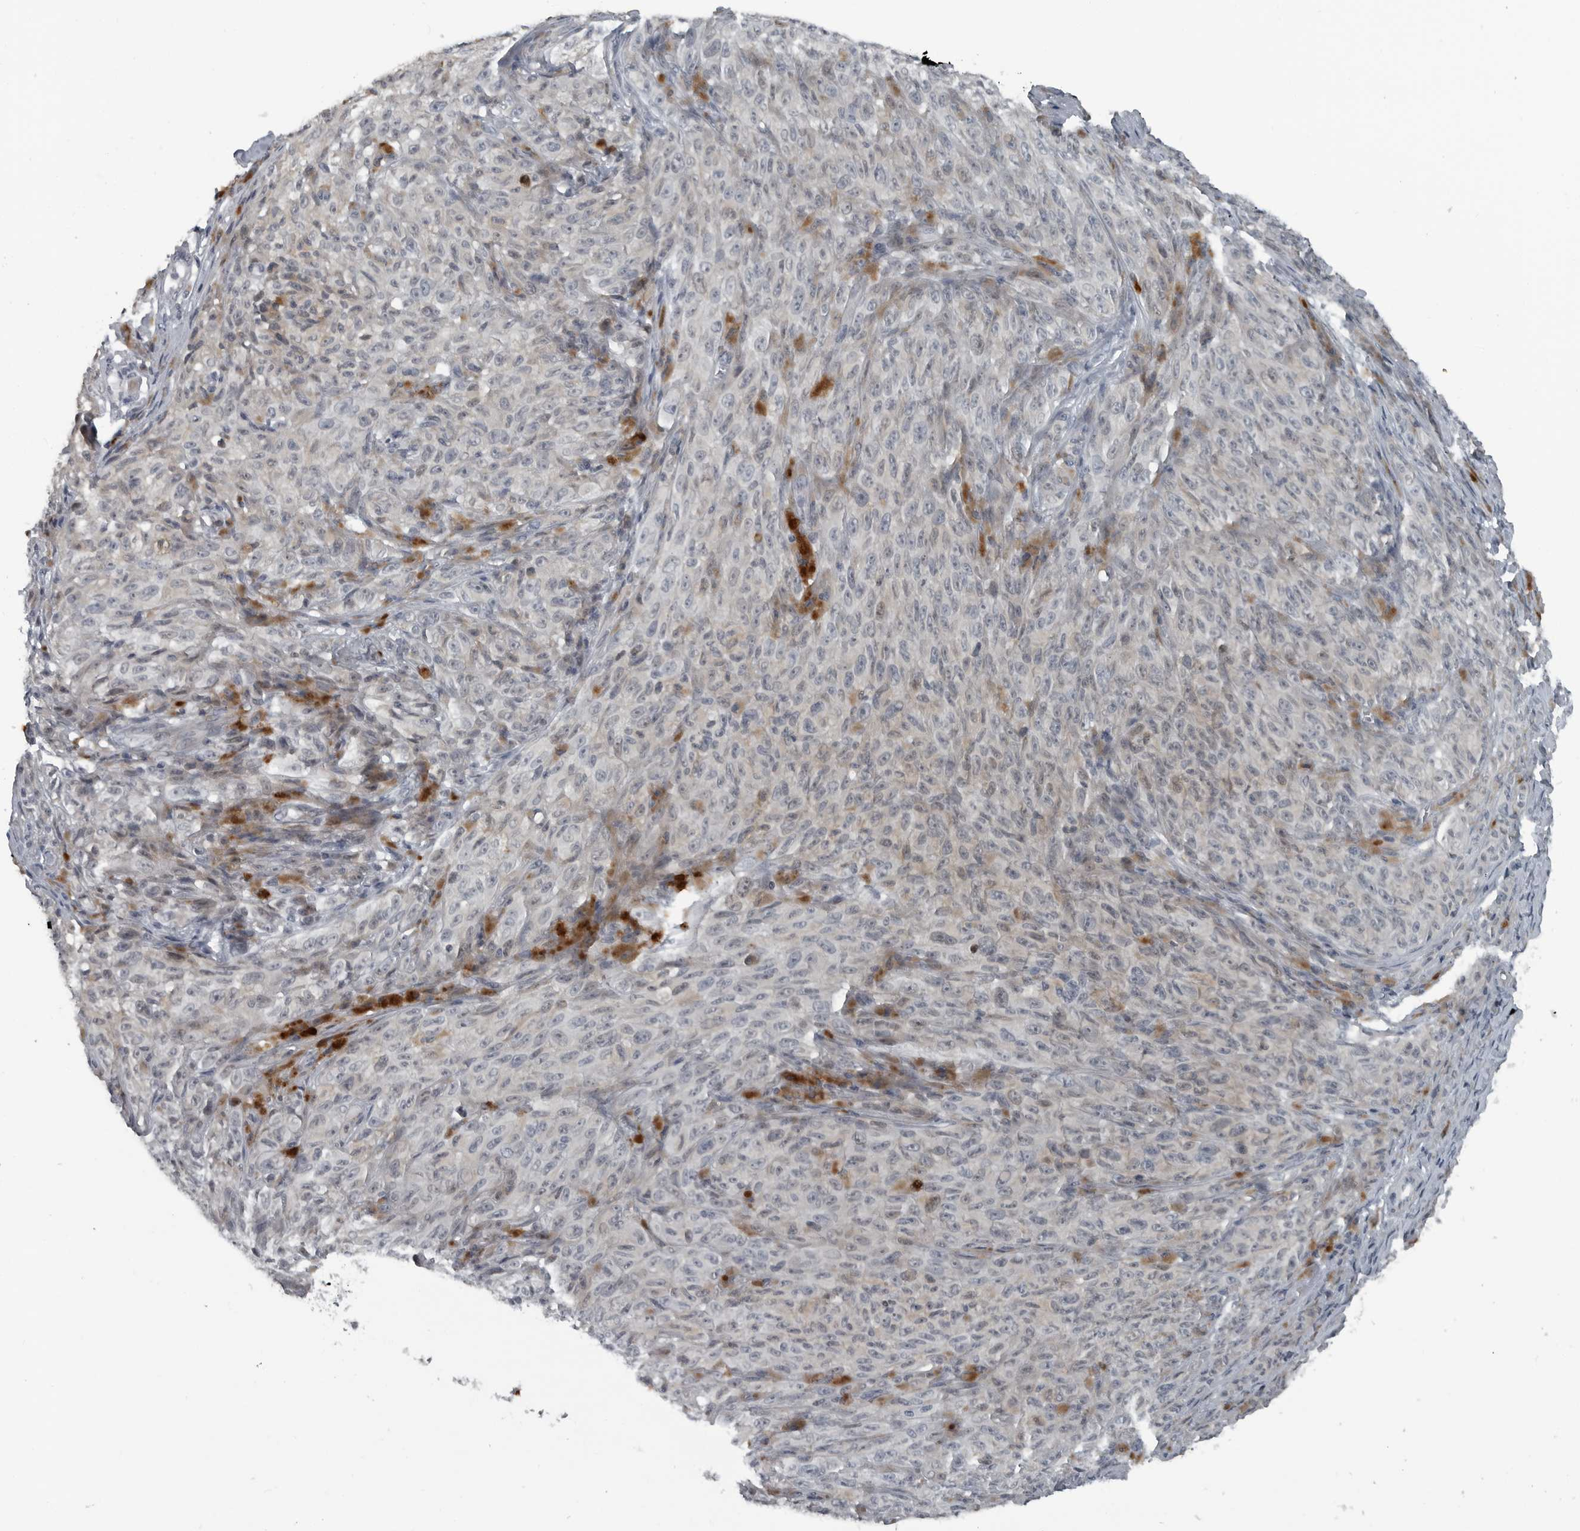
{"staining": {"intensity": "moderate", "quantity": "25%-75%", "location": "cytoplasmic/membranous"}, "tissue": "melanoma", "cell_type": "Tumor cells", "image_type": "cancer", "snomed": [{"axis": "morphology", "description": "Malignant melanoma, NOS"}, {"axis": "topography", "description": "Skin"}], "caption": "Protein expression analysis of melanoma shows moderate cytoplasmic/membranous expression in approximately 25%-75% of tumor cells. Nuclei are stained in blue.", "gene": "DNAAF11", "patient": {"sex": "female", "age": 82}}